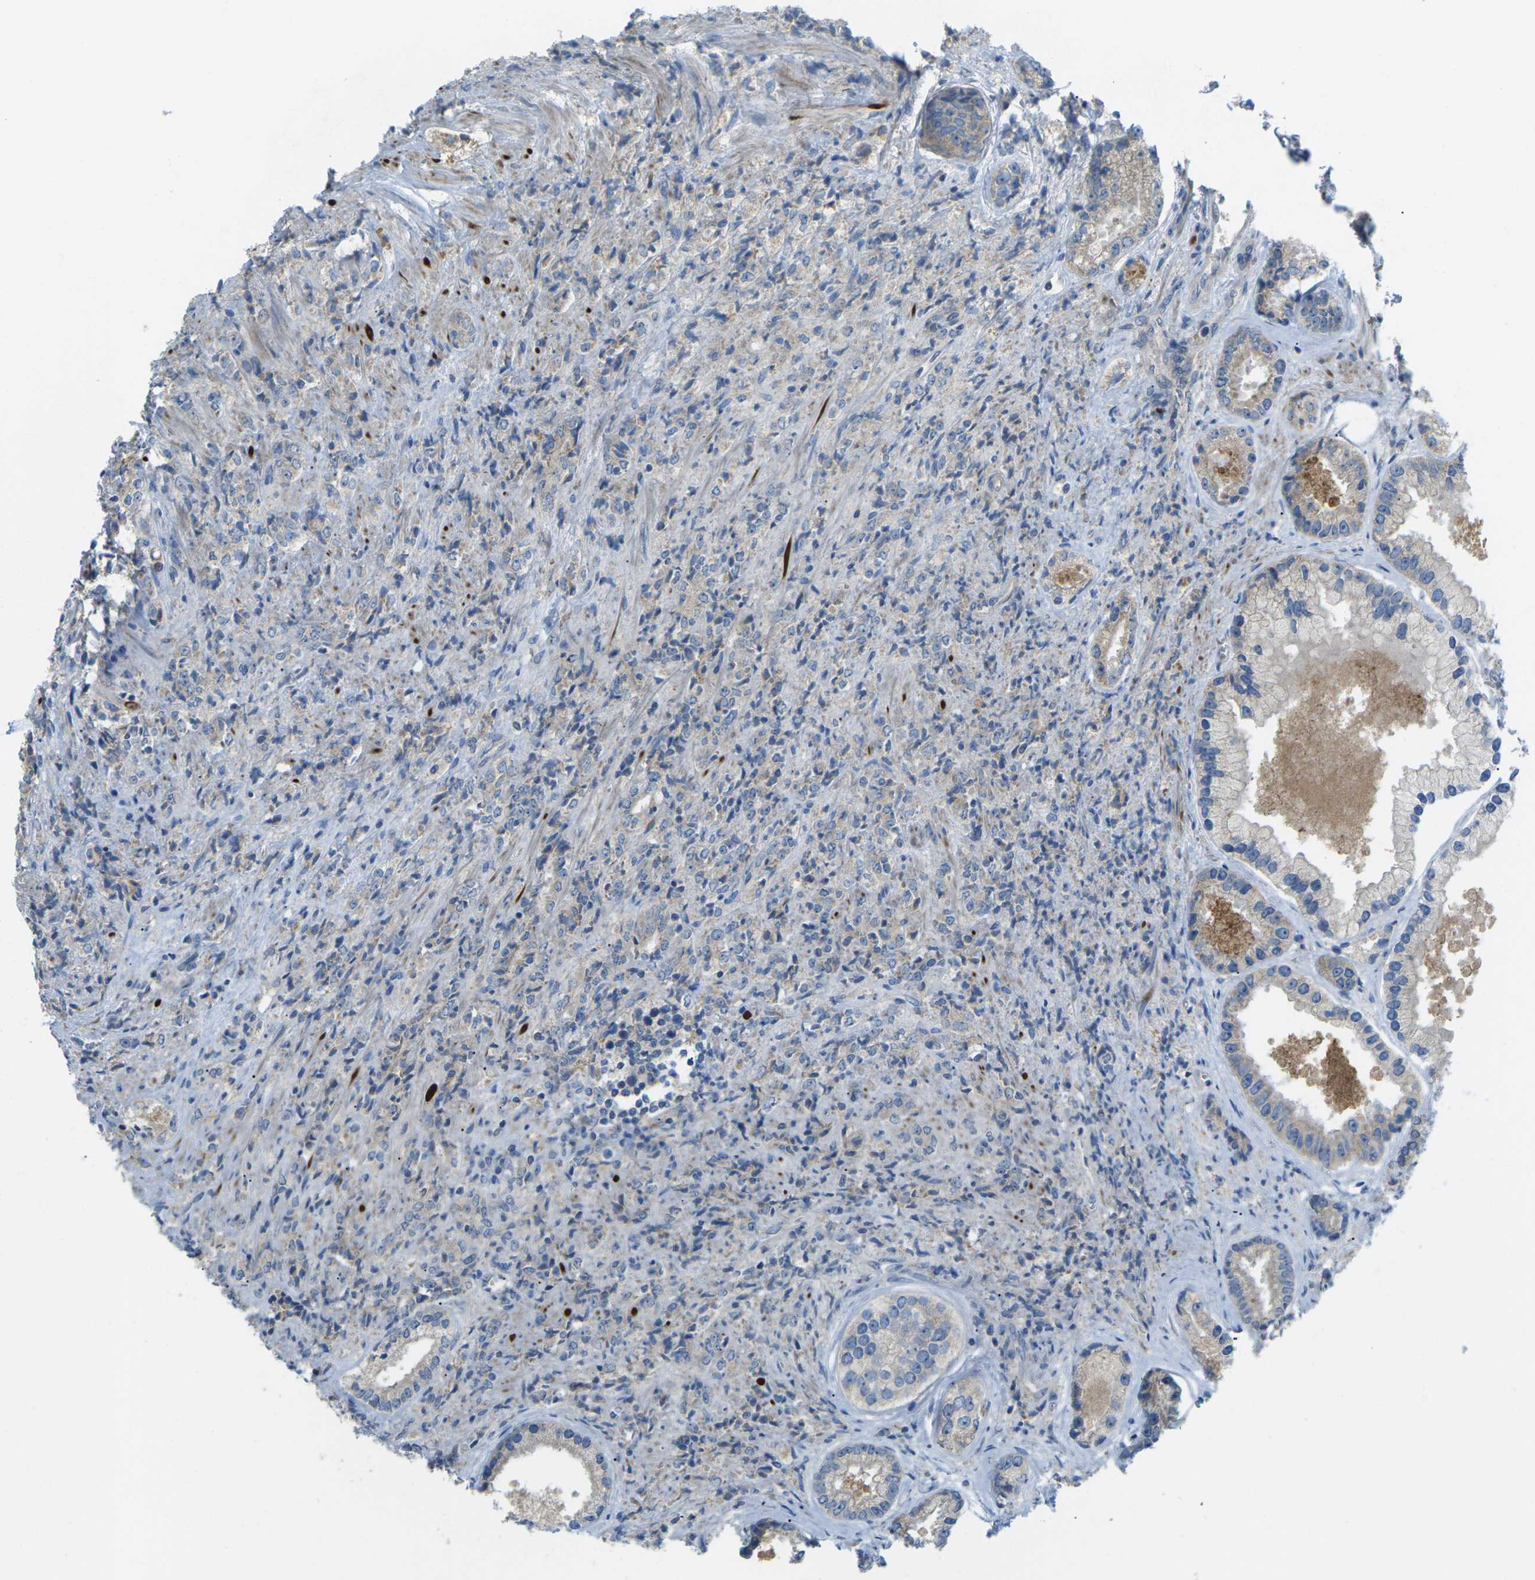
{"staining": {"intensity": "weak", "quantity": "25%-75%", "location": "cytoplasmic/membranous"}, "tissue": "prostate cancer", "cell_type": "Tumor cells", "image_type": "cancer", "snomed": [{"axis": "morphology", "description": "Adenocarcinoma, High grade"}, {"axis": "topography", "description": "Prostate"}], "caption": "IHC histopathology image of neoplastic tissue: adenocarcinoma (high-grade) (prostate) stained using IHC shows low levels of weak protein expression localized specifically in the cytoplasmic/membranous of tumor cells, appearing as a cytoplasmic/membranous brown color.", "gene": "MYLK4", "patient": {"sex": "male", "age": 61}}